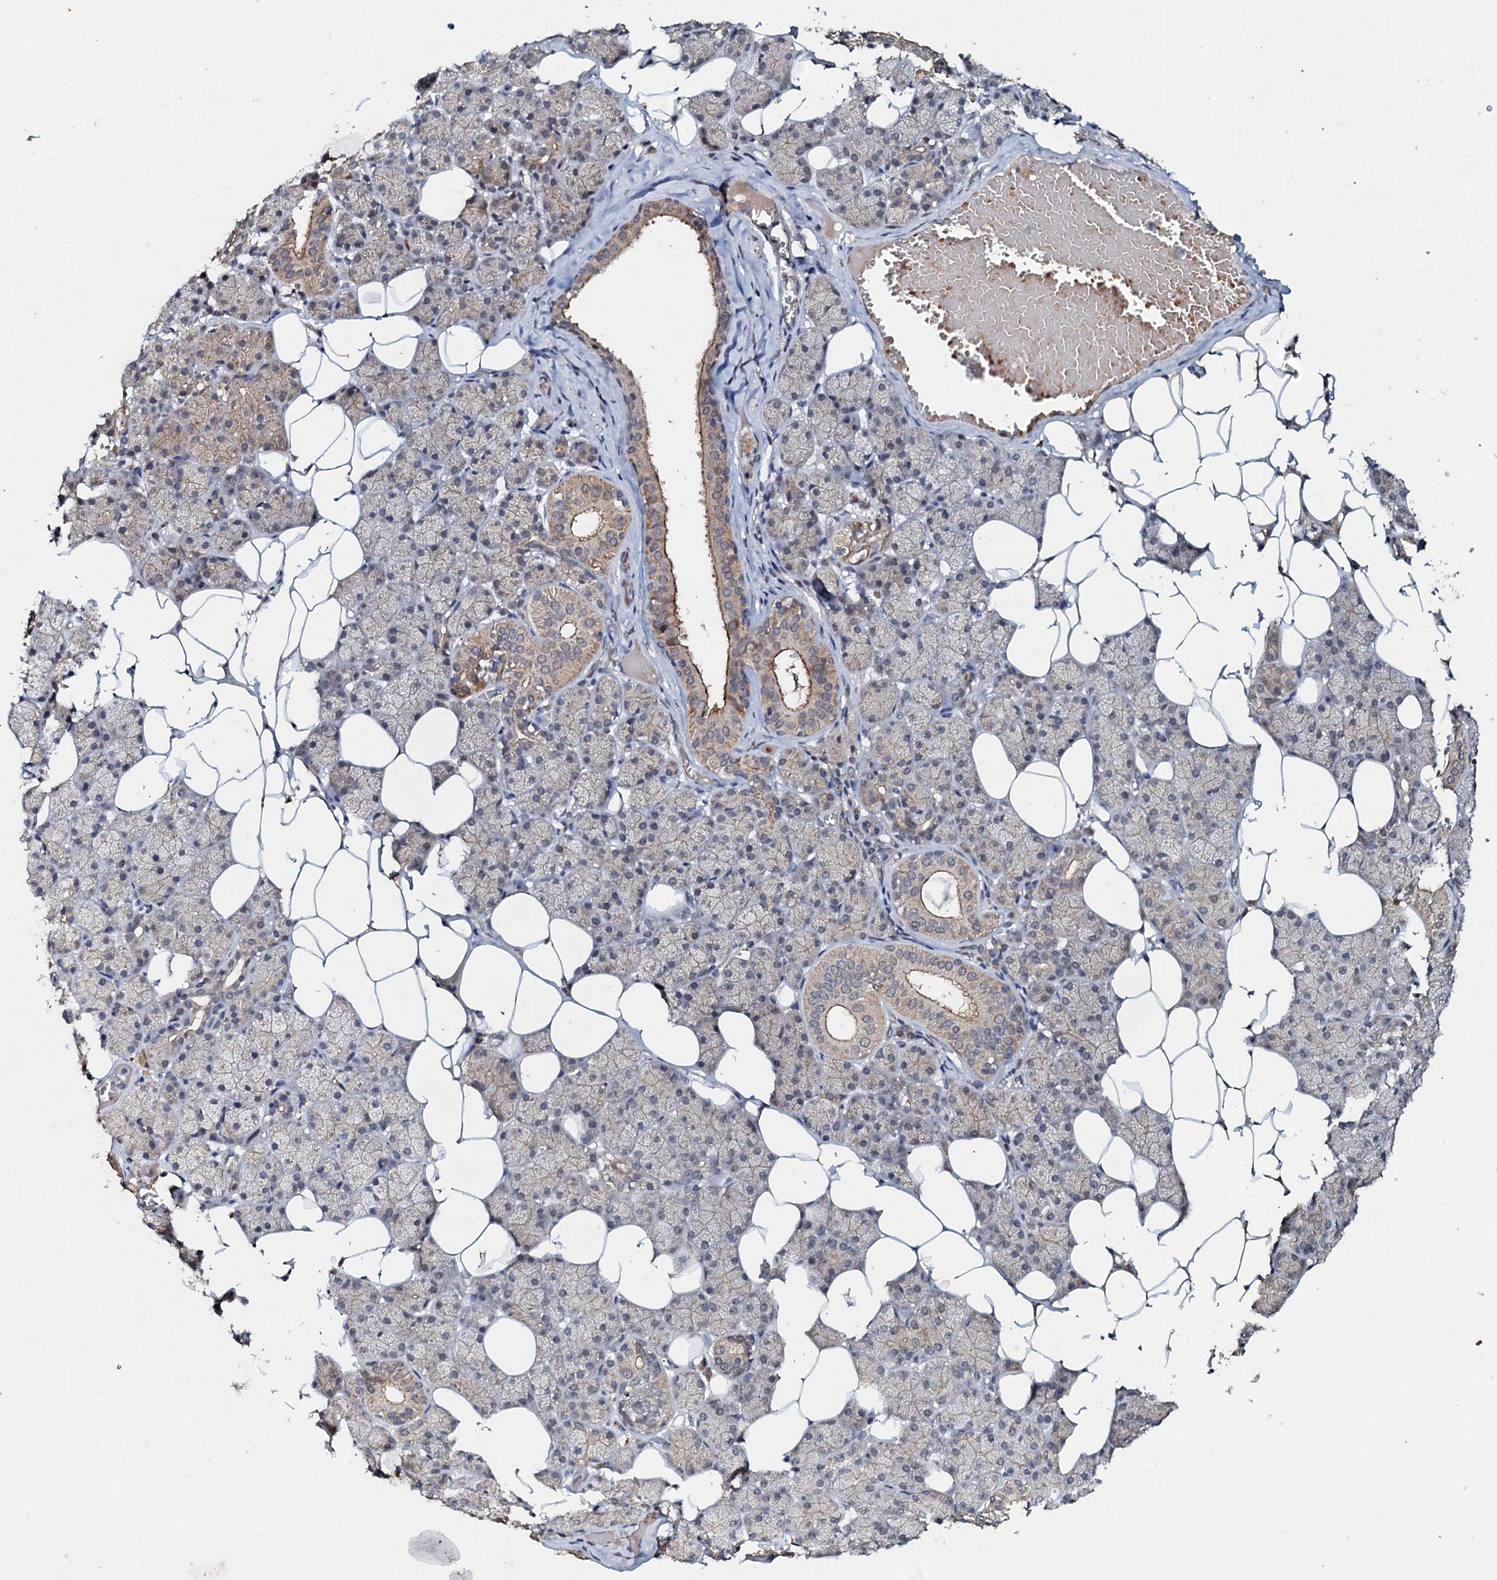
{"staining": {"intensity": "moderate", "quantity": "25%-75%", "location": "cytoplasmic/membranous"}, "tissue": "salivary gland", "cell_type": "Glandular cells", "image_type": "normal", "snomed": [{"axis": "morphology", "description": "Normal tissue, NOS"}, {"axis": "topography", "description": "Salivary gland"}], "caption": "Glandular cells display medium levels of moderate cytoplasmic/membranous expression in approximately 25%-75% of cells in benign human salivary gland.", "gene": "MANSC4", "patient": {"sex": "female", "age": 33}}